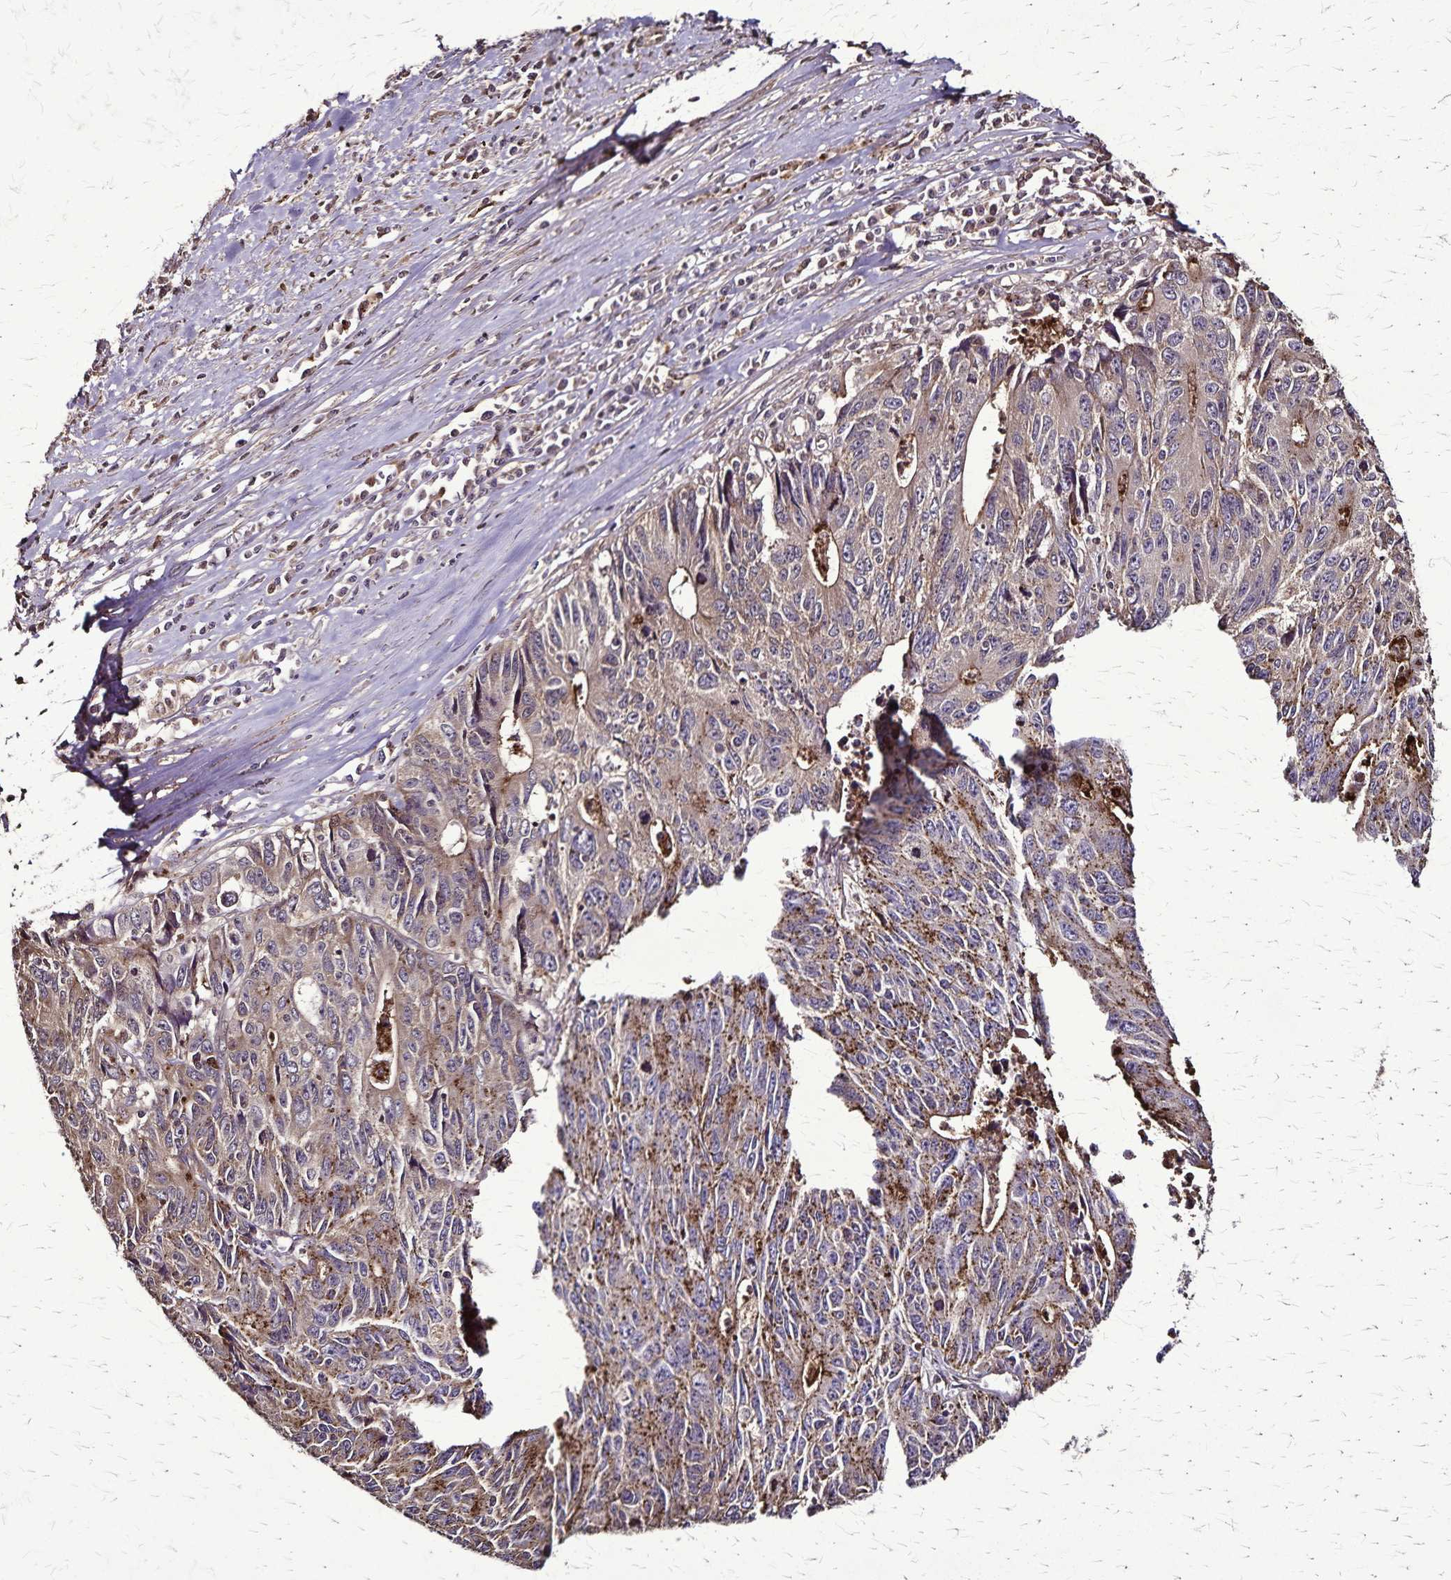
{"staining": {"intensity": "moderate", "quantity": "25%-75%", "location": "cytoplasmic/membranous"}, "tissue": "liver cancer", "cell_type": "Tumor cells", "image_type": "cancer", "snomed": [{"axis": "morphology", "description": "Cholangiocarcinoma"}, {"axis": "topography", "description": "Liver"}], "caption": "This is an image of immunohistochemistry (IHC) staining of liver cancer (cholangiocarcinoma), which shows moderate staining in the cytoplasmic/membranous of tumor cells.", "gene": "CHMP1B", "patient": {"sex": "male", "age": 65}}